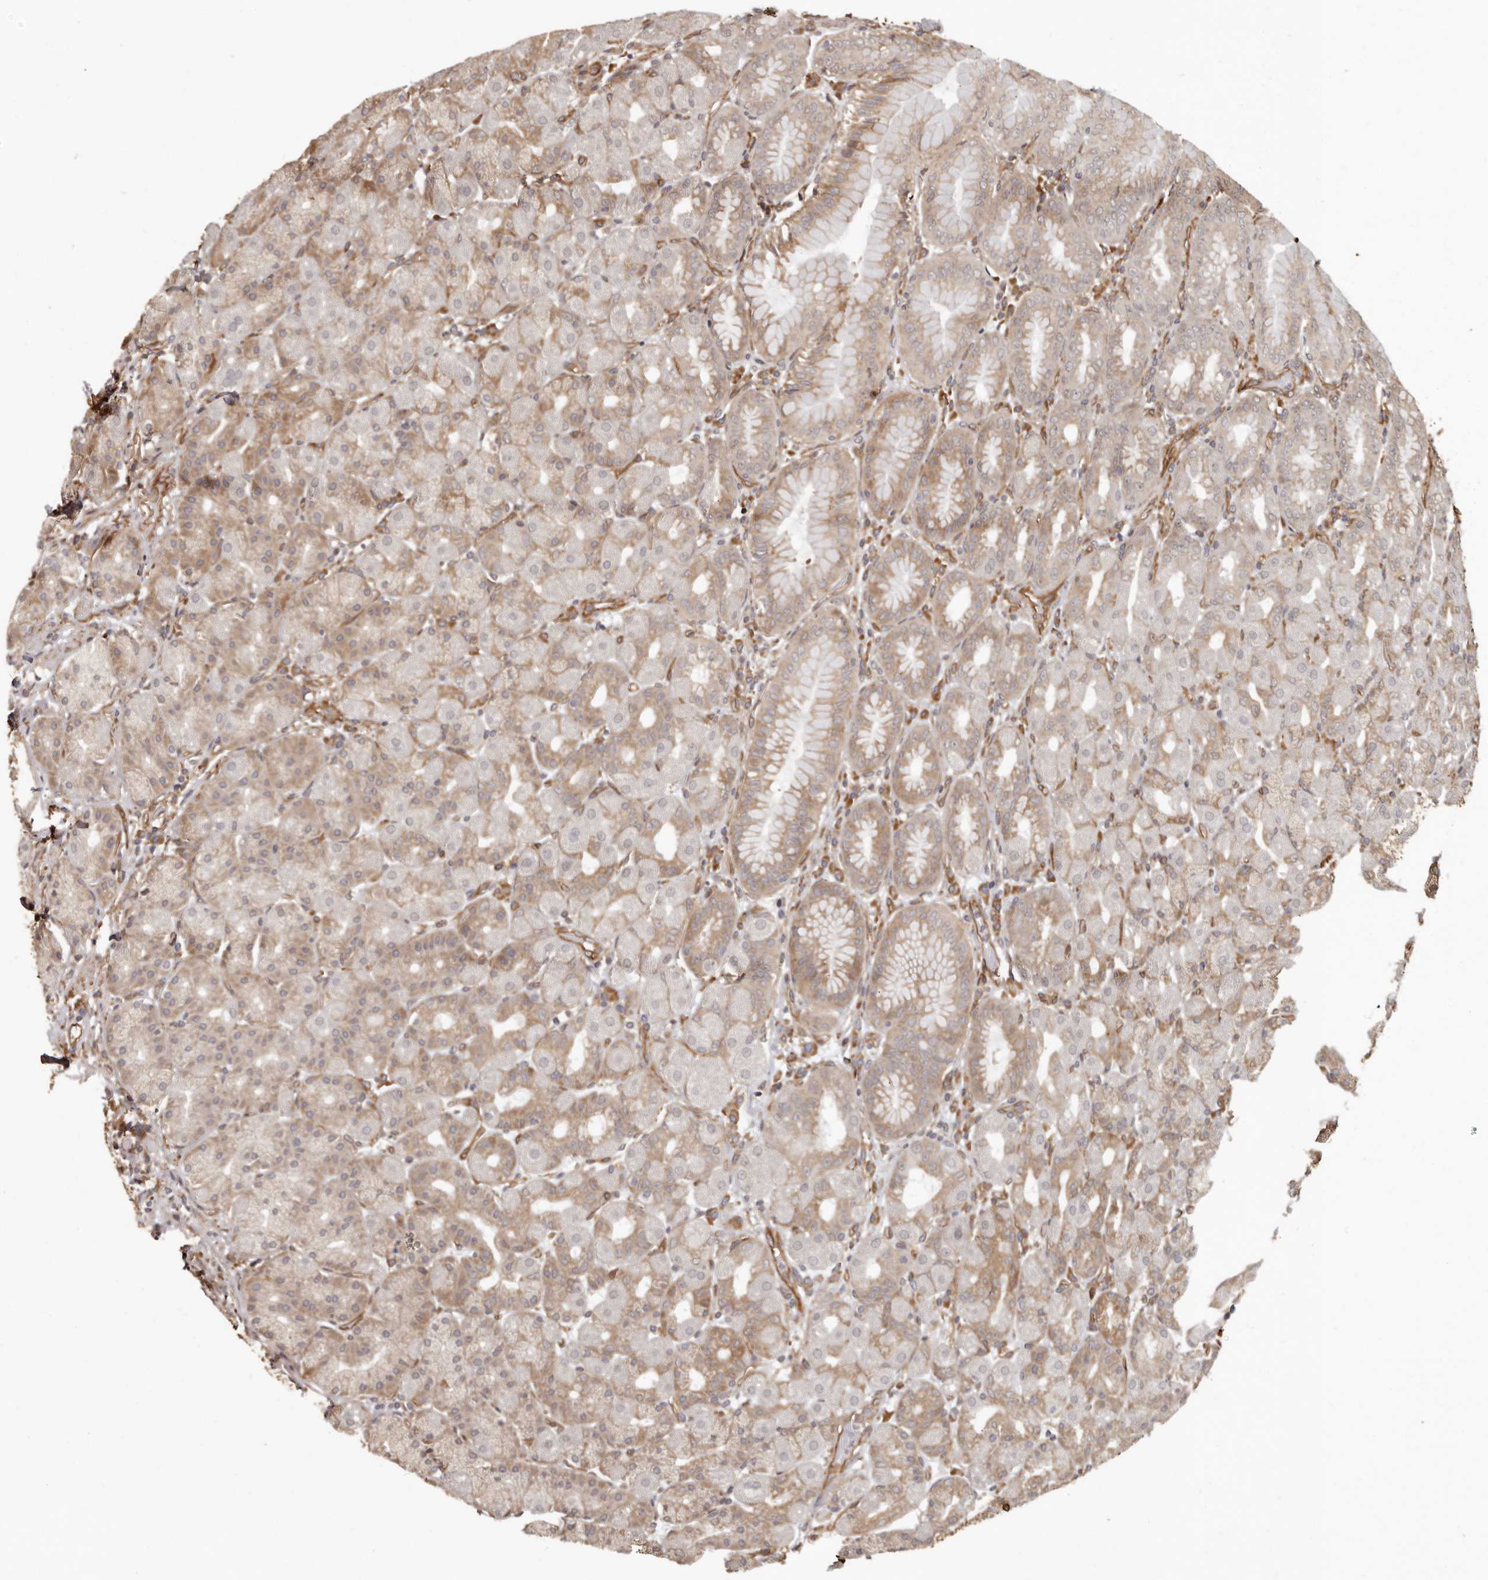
{"staining": {"intensity": "moderate", "quantity": ">75%", "location": "cytoplasmic/membranous"}, "tissue": "stomach", "cell_type": "Glandular cells", "image_type": "normal", "snomed": [{"axis": "morphology", "description": "Normal tissue, NOS"}, {"axis": "topography", "description": "Stomach, upper"}], "caption": "Moderate cytoplasmic/membranous staining for a protein is identified in about >75% of glandular cells of normal stomach using IHC.", "gene": "SLITRK6", "patient": {"sex": "male", "age": 68}}